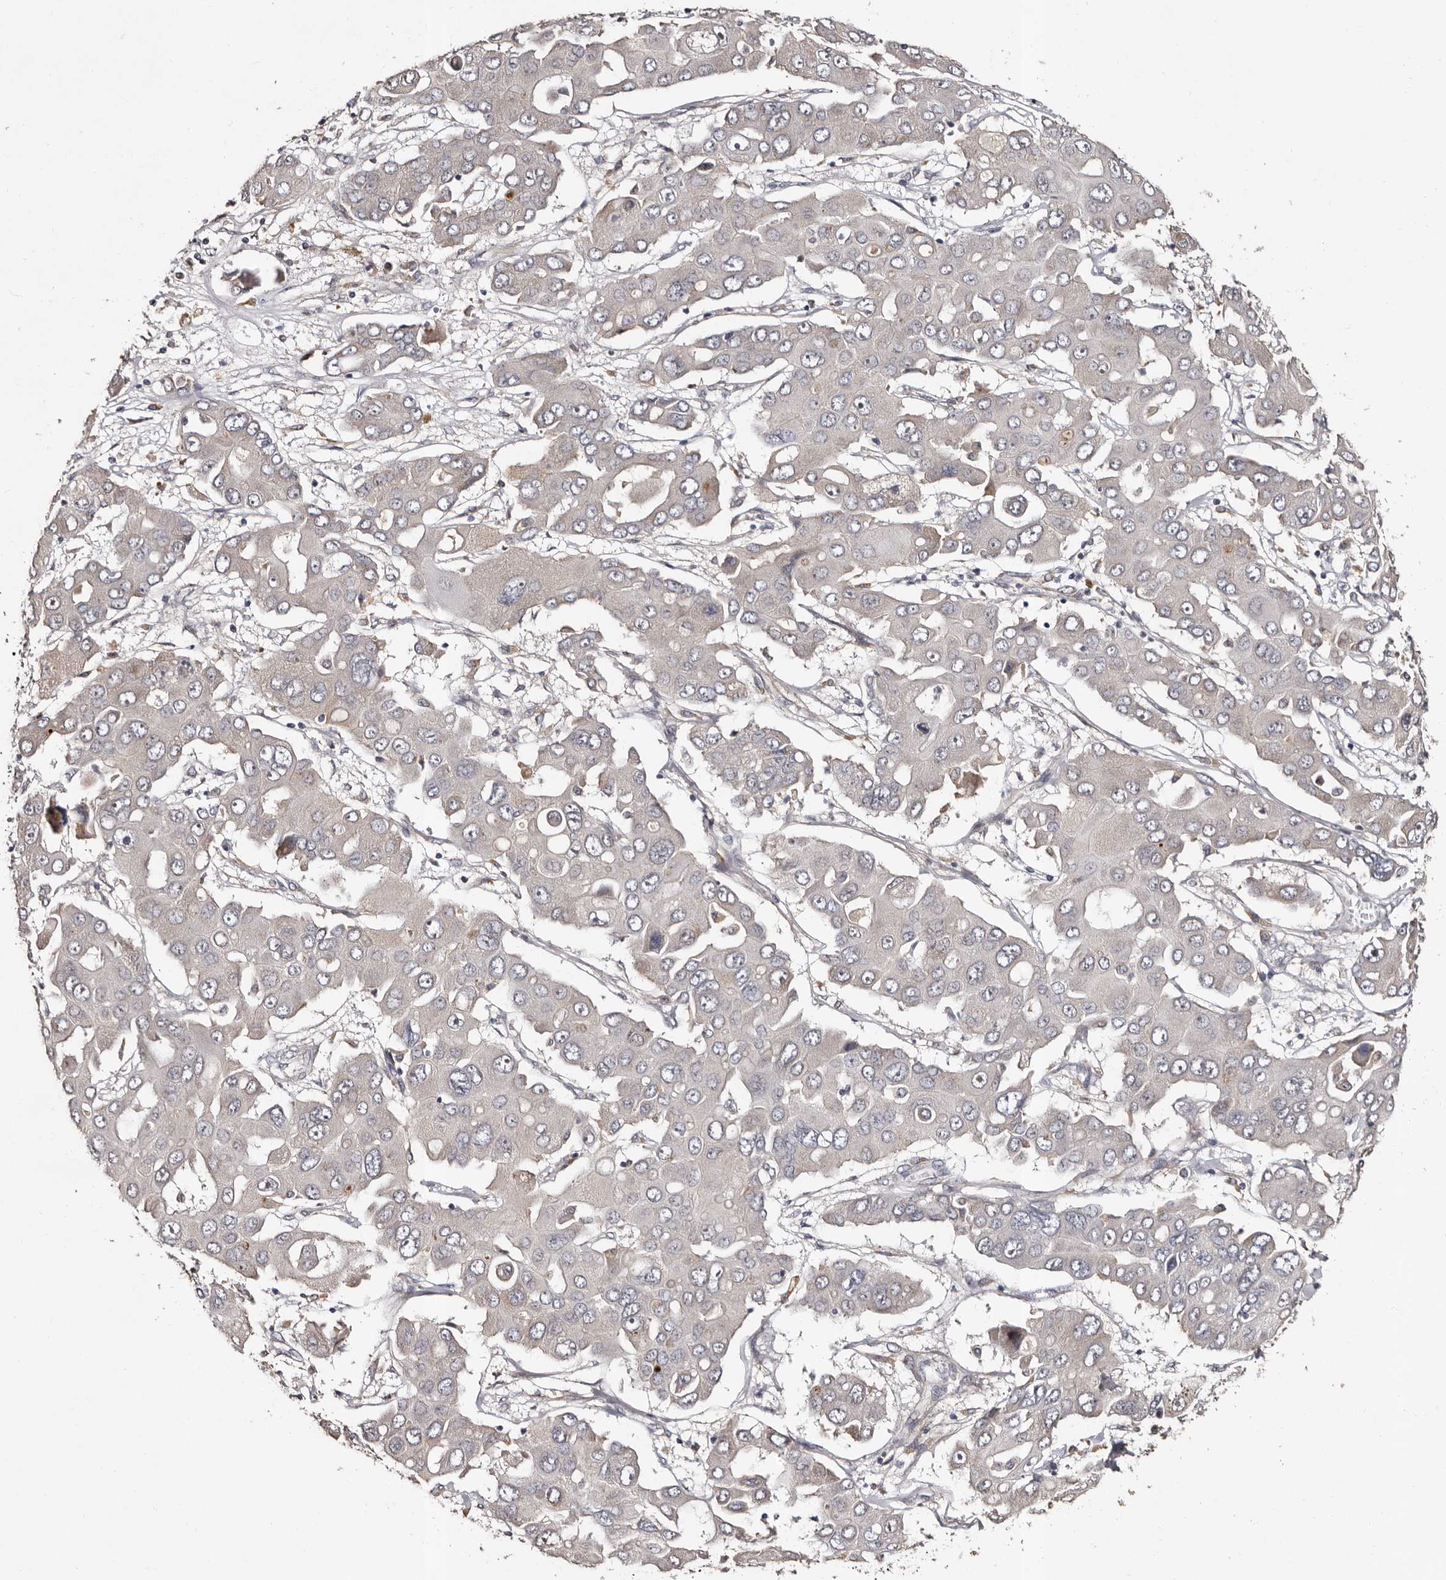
{"staining": {"intensity": "negative", "quantity": "none", "location": "none"}, "tissue": "liver cancer", "cell_type": "Tumor cells", "image_type": "cancer", "snomed": [{"axis": "morphology", "description": "Cholangiocarcinoma"}, {"axis": "topography", "description": "Liver"}], "caption": "Photomicrograph shows no significant protein positivity in tumor cells of liver cancer (cholangiocarcinoma).", "gene": "FAM91A1", "patient": {"sex": "male", "age": 67}}